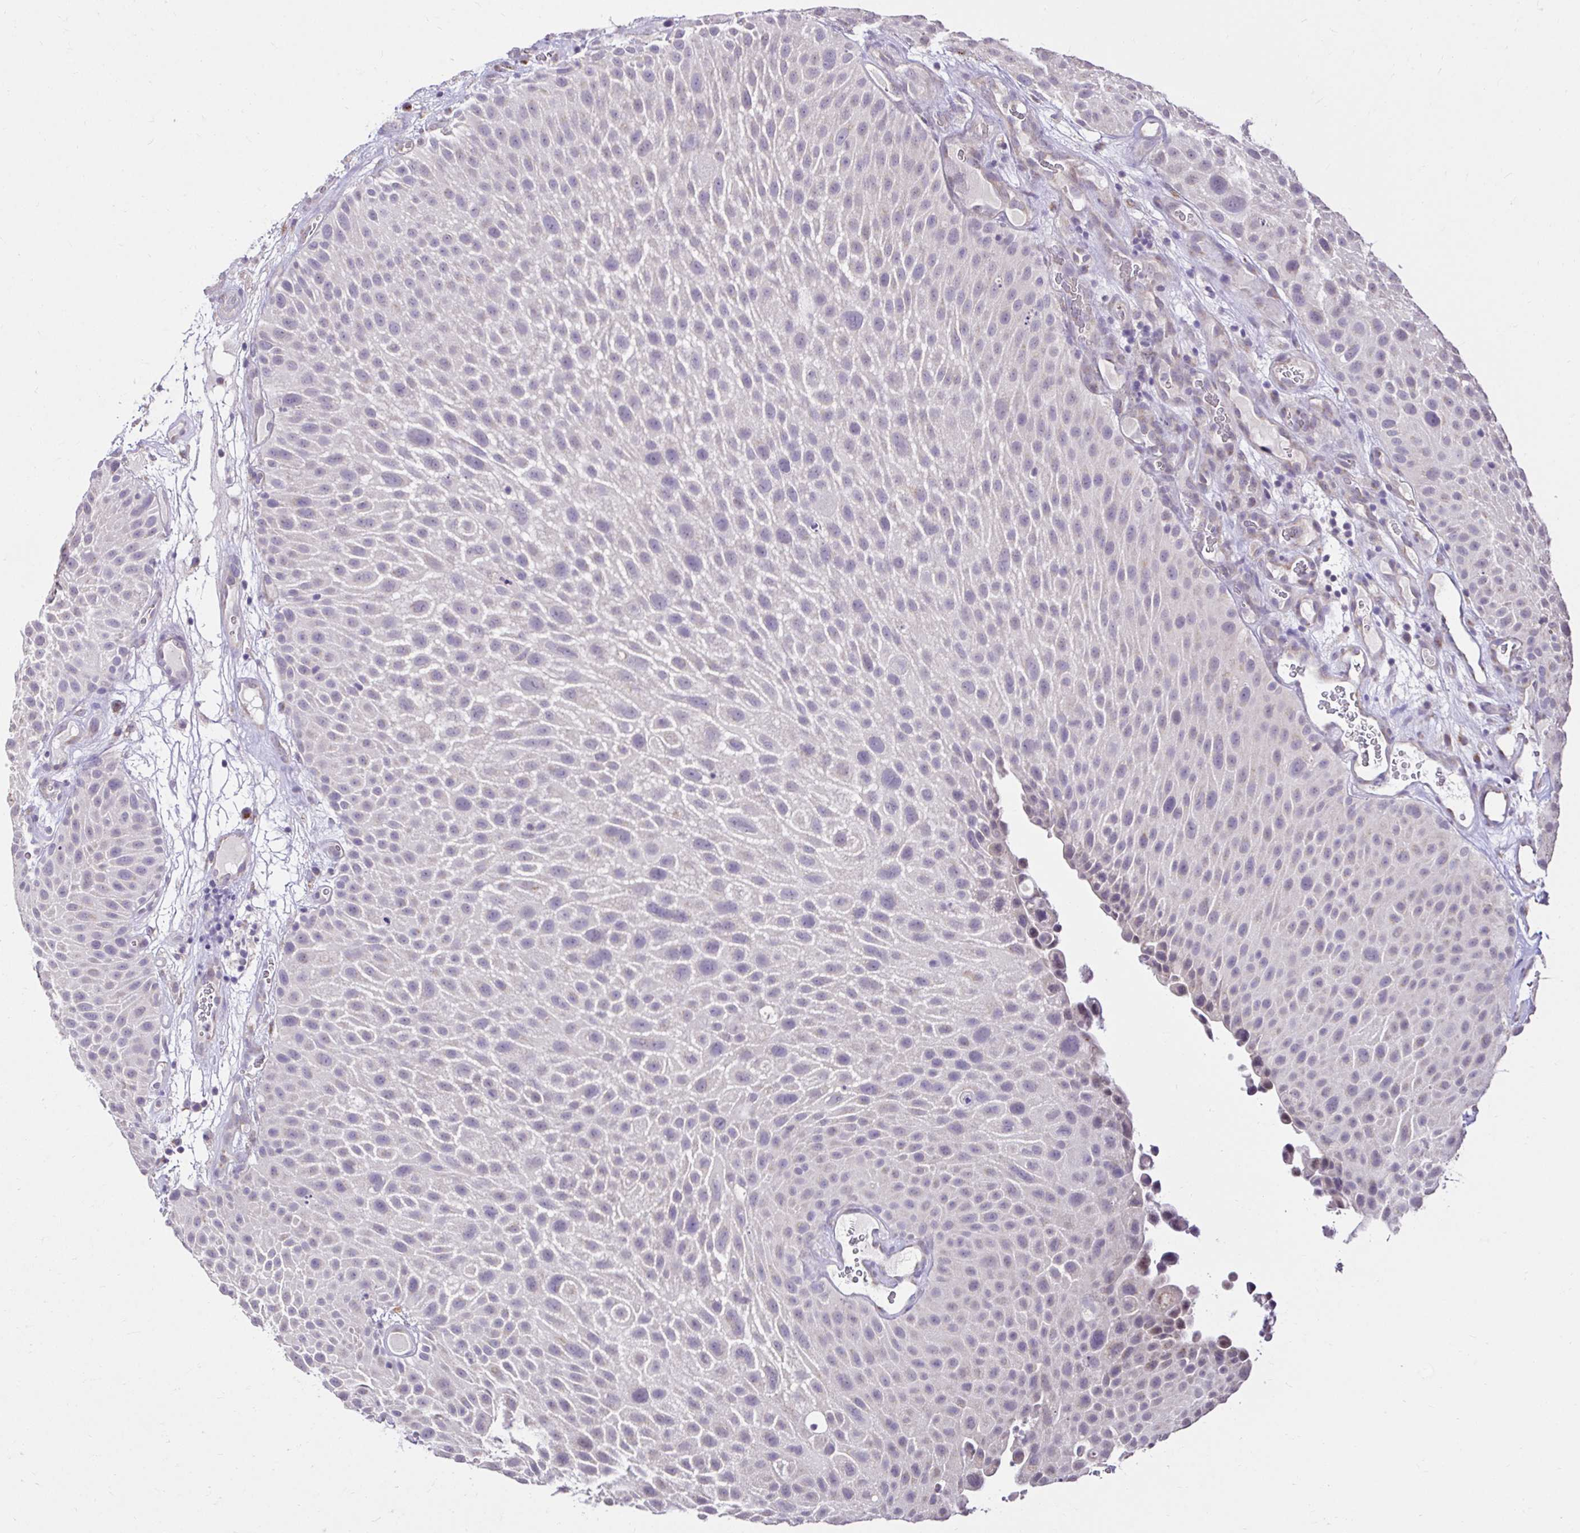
{"staining": {"intensity": "negative", "quantity": "none", "location": "none"}, "tissue": "urothelial cancer", "cell_type": "Tumor cells", "image_type": "cancer", "snomed": [{"axis": "morphology", "description": "Urothelial carcinoma, Low grade"}, {"axis": "topography", "description": "Urinary bladder"}], "caption": "There is no significant staining in tumor cells of low-grade urothelial carcinoma.", "gene": "KIAA1210", "patient": {"sex": "male", "age": 72}}